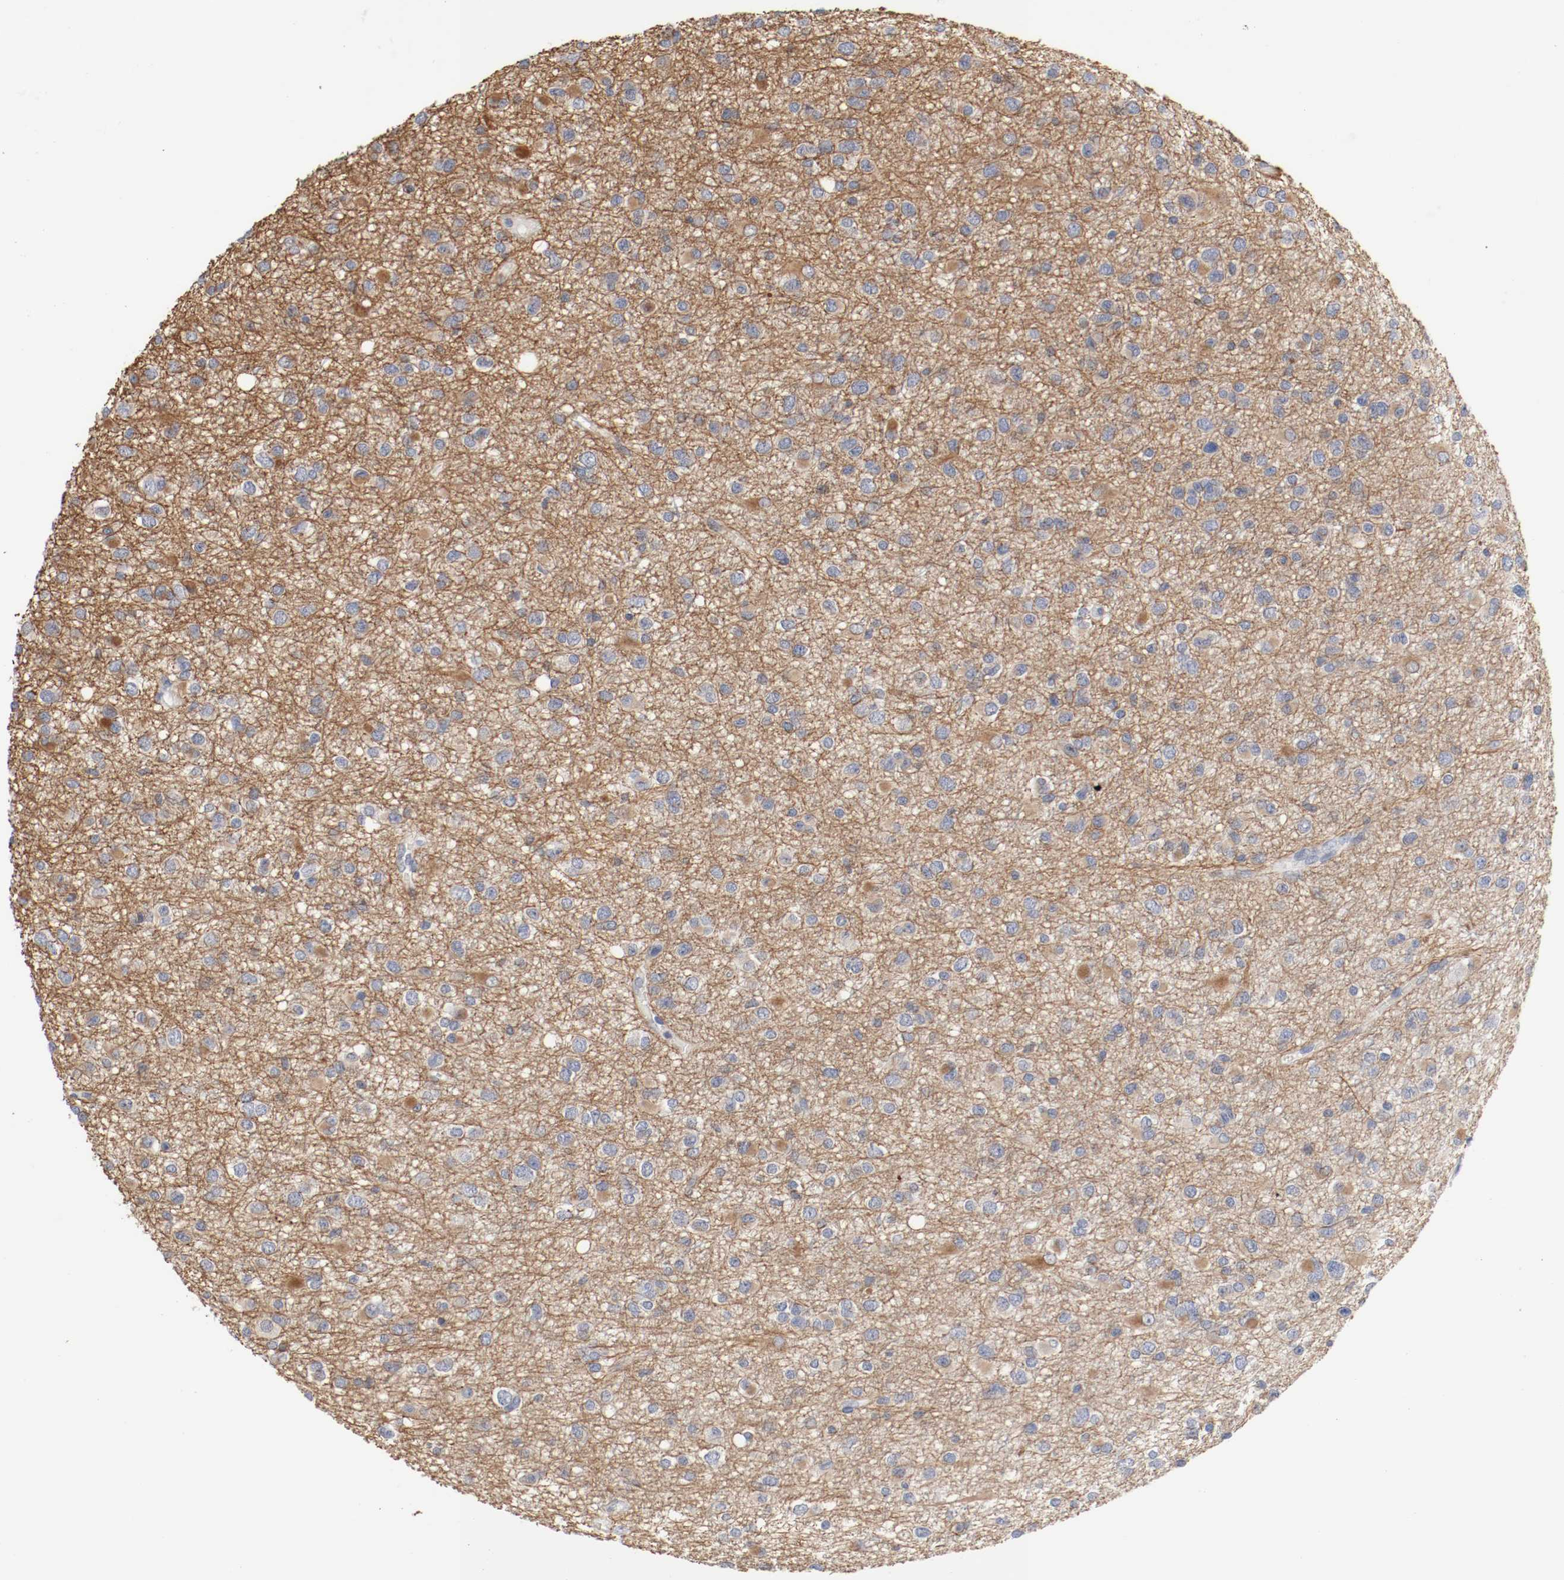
{"staining": {"intensity": "moderate", "quantity": "<25%", "location": "cytoplasmic/membranous"}, "tissue": "glioma", "cell_type": "Tumor cells", "image_type": "cancer", "snomed": [{"axis": "morphology", "description": "Glioma, malignant, Low grade"}, {"axis": "topography", "description": "Brain"}], "caption": "This micrograph demonstrates malignant glioma (low-grade) stained with immunohistochemistry (IHC) to label a protein in brown. The cytoplasmic/membranous of tumor cells show moderate positivity for the protein. Nuclei are counter-stained blue.", "gene": "CEBPE", "patient": {"sex": "male", "age": 42}}